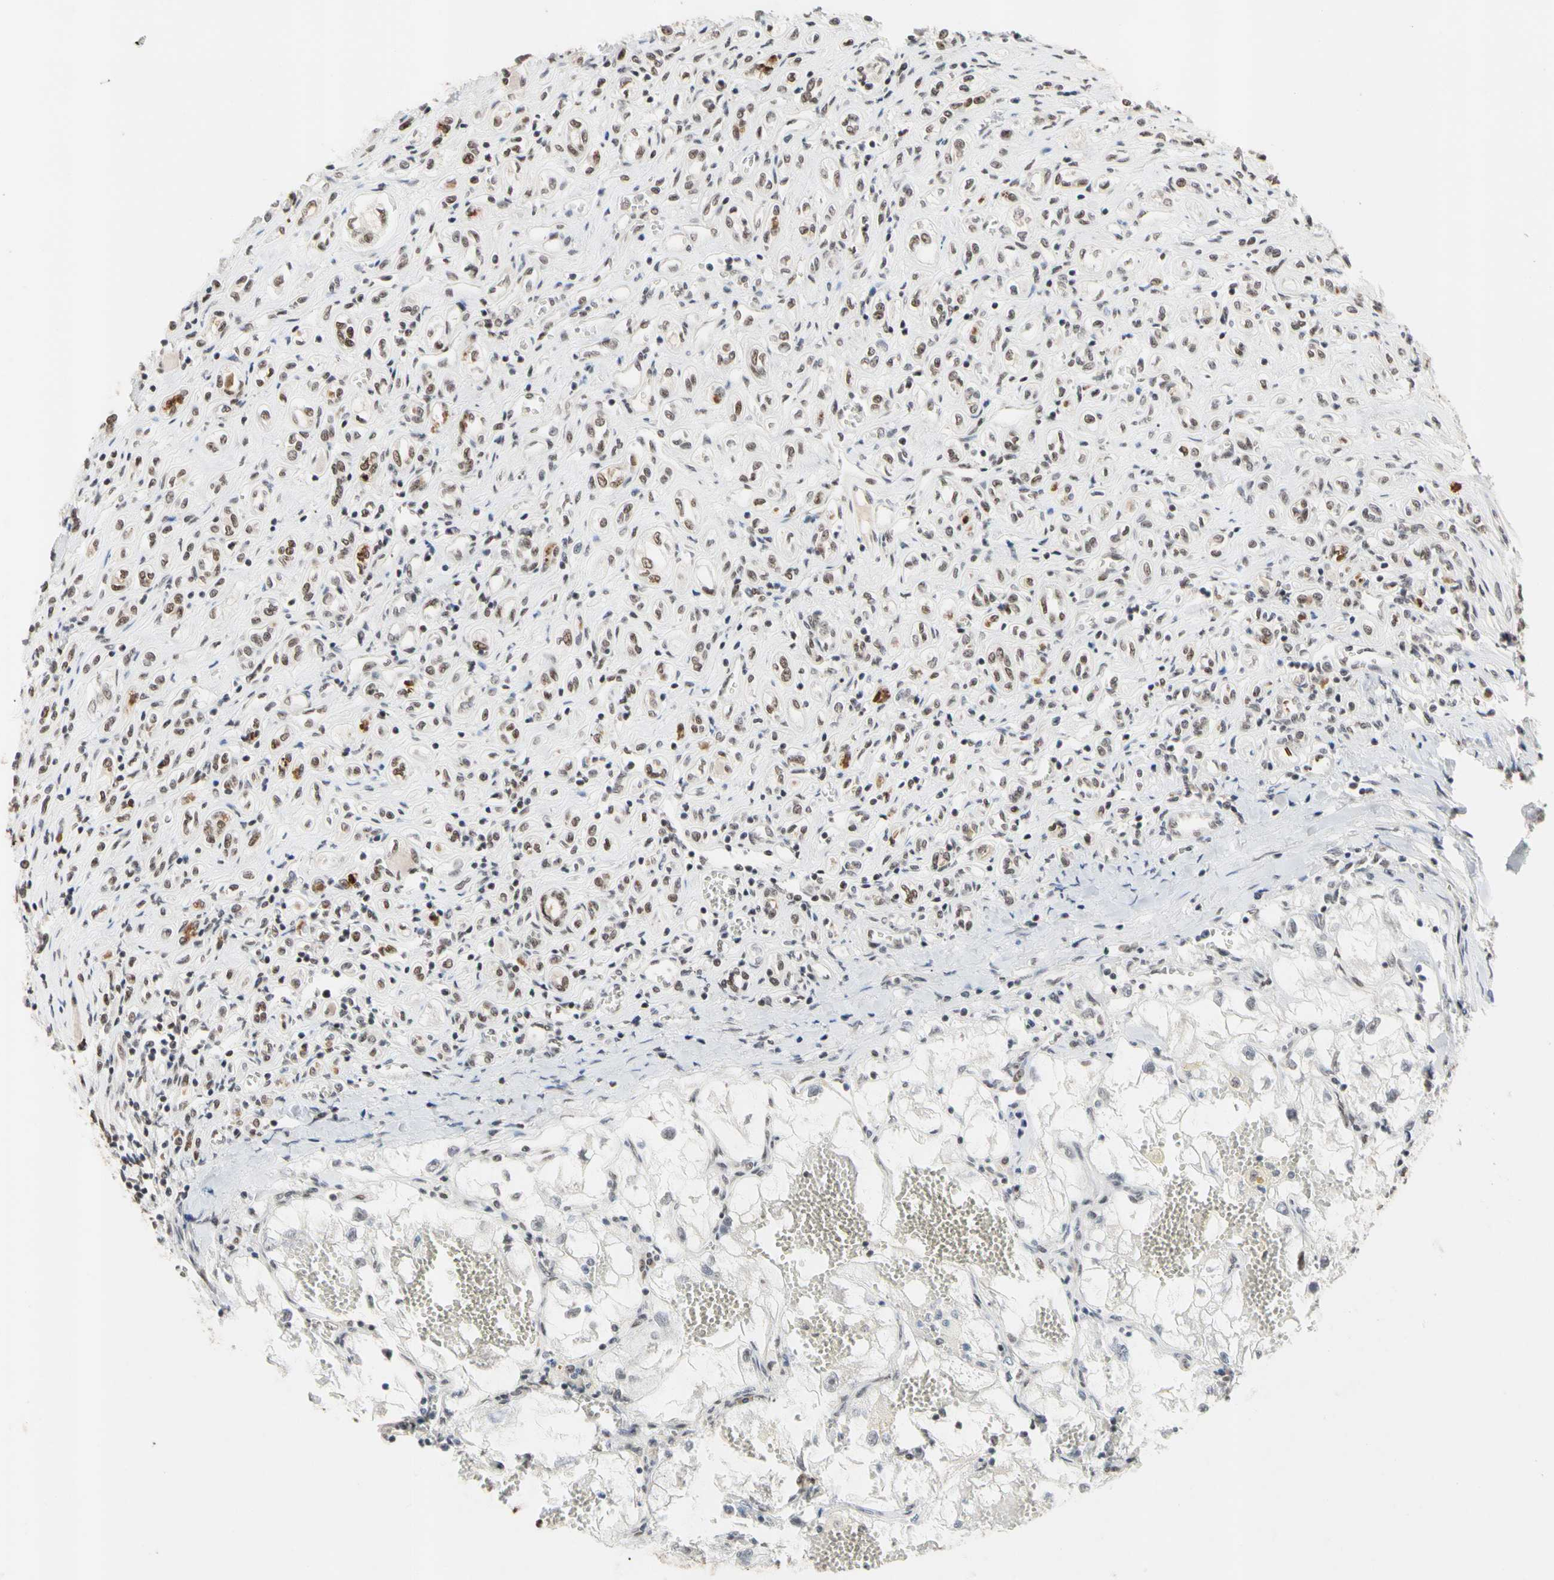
{"staining": {"intensity": "negative", "quantity": "none", "location": "none"}, "tissue": "renal cancer", "cell_type": "Tumor cells", "image_type": "cancer", "snomed": [{"axis": "morphology", "description": "Adenocarcinoma, NOS"}, {"axis": "topography", "description": "Kidney"}], "caption": "Tumor cells show no significant positivity in renal cancer.", "gene": "FAM98B", "patient": {"sex": "female", "age": 70}}